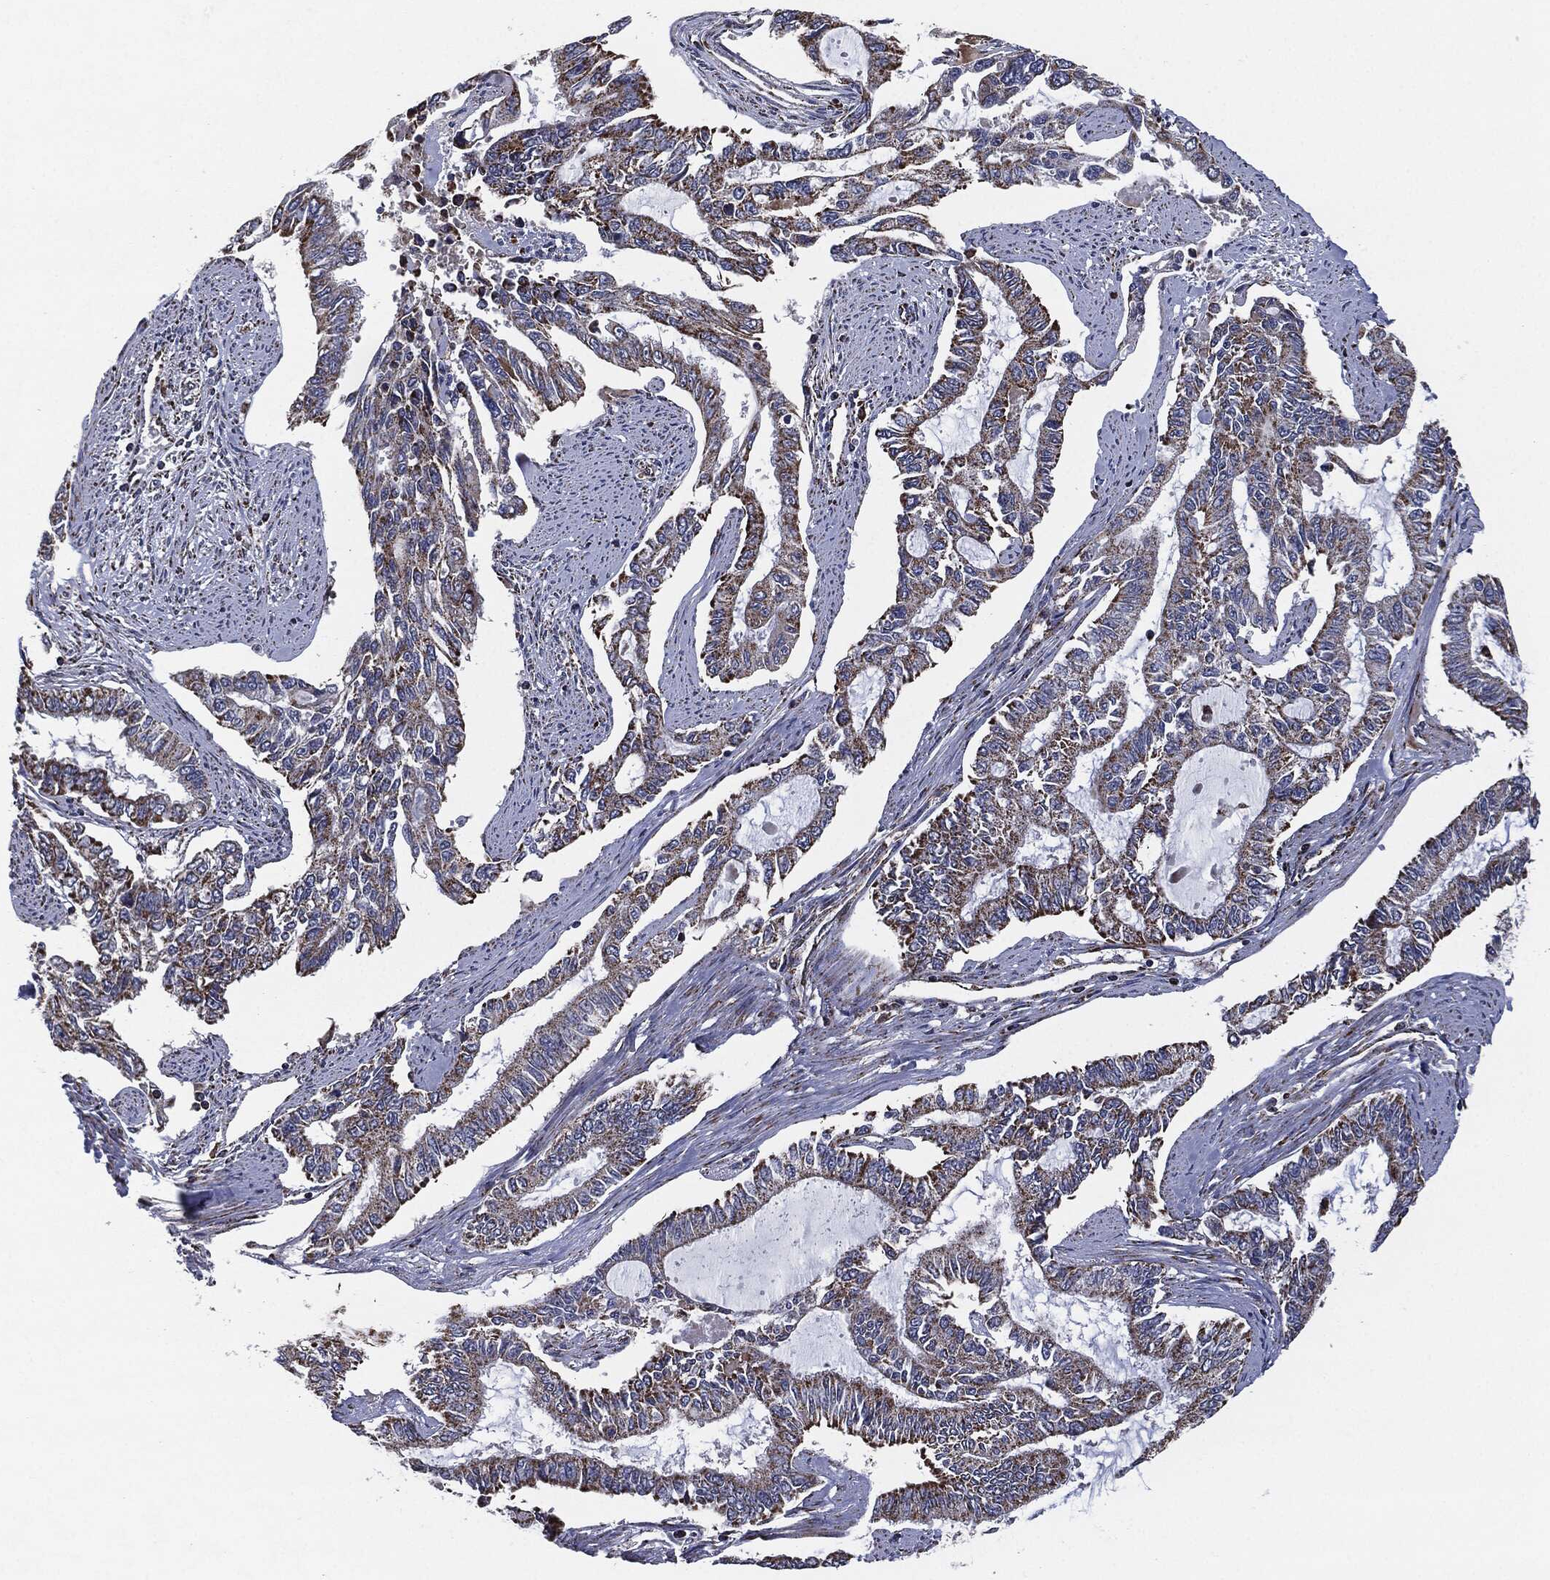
{"staining": {"intensity": "moderate", "quantity": ">75%", "location": "cytoplasmic/membranous"}, "tissue": "endometrial cancer", "cell_type": "Tumor cells", "image_type": "cancer", "snomed": [{"axis": "morphology", "description": "Adenocarcinoma, NOS"}, {"axis": "topography", "description": "Uterus"}], "caption": "This image demonstrates adenocarcinoma (endometrial) stained with immunohistochemistry (IHC) to label a protein in brown. The cytoplasmic/membranous of tumor cells show moderate positivity for the protein. Nuclei are counter-stained blue.", "gene": "NDUFV2", "patient": {"sex": "female", "age": 59}}